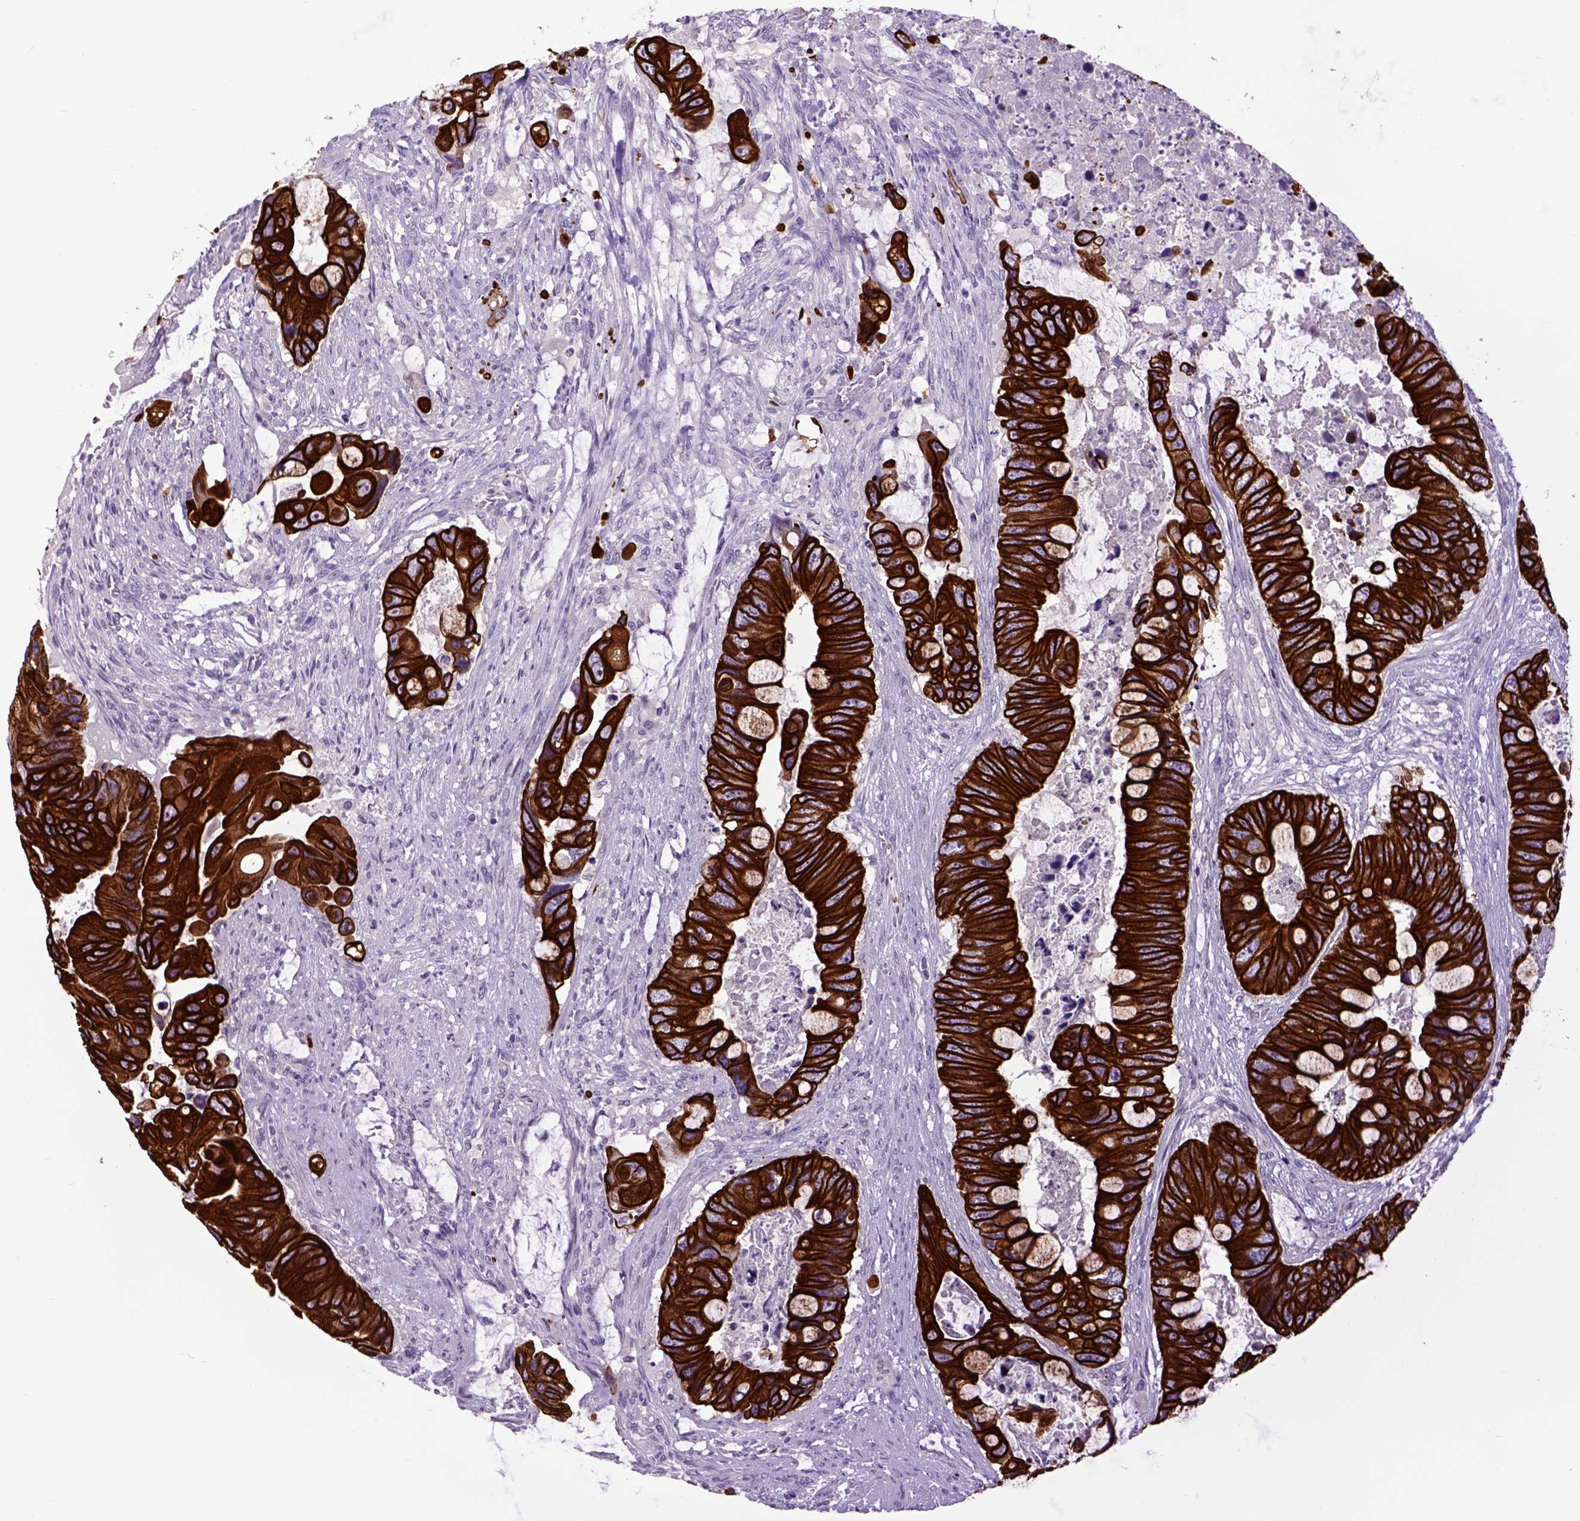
{"staining": {"intensity": "strong", "quantity": ">75%", "location": "cytoplasmic/membranous"}, "tissue": "colorectal cancer", "cell_type": "Tumor cells", "image_type": "cancer", "snomed": [{"axis": "morphology", "description": "Adenocarcinoma, NOS"}, {"axis": "topography", "description": "Rectum"}], "caption": "Brown immunohistochemical staining in human adenocarcinoma (colorectal) shows strong cytoplasmic/membranous positivity in about >75% of tumor cells.", "gene": "RAB25", "patient": {"sex": "male", "age": 63}}